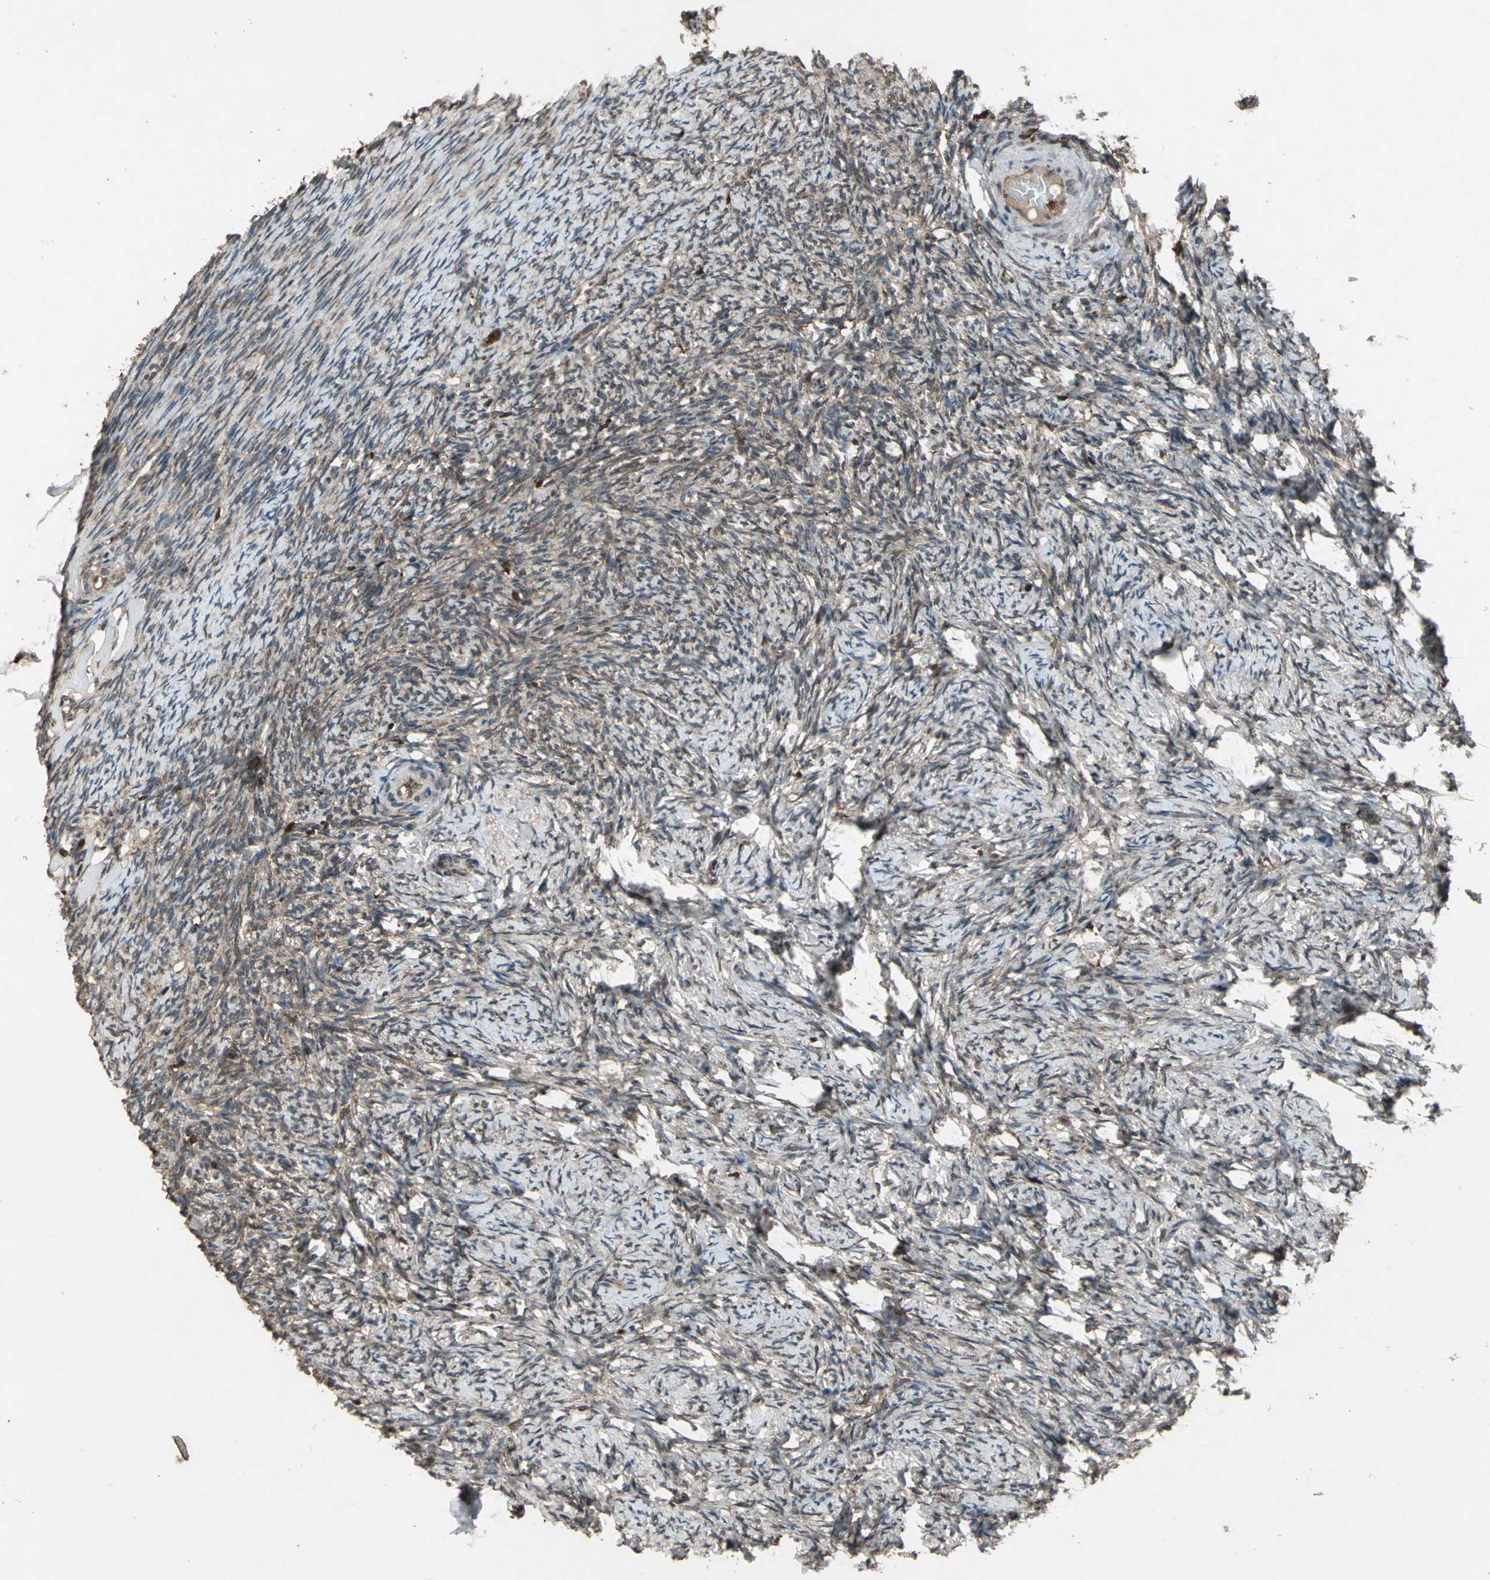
{"staining": {"intensity": "moderate", "quantity": "25%-75%", "location": "cytoplasmic/membranous"}, "tissue": "ovary", "cell_type": "Ovarian stroma cells", "image_type": "normal", "snomed": [{"axis": "morphology", "description": "Normal tissue, NOS"}, {"axis": "topography", "description": "Ovary"}], "caption": "DAB immunohistochemical staining of unremarkable human ovary exhibits moderate cytoplasmic/membranous protein positivity in approximately 25%-75% of ovarian stroma cells.", "gene": "PYCARD", "patient": {"sex": "female", "age": 60}}